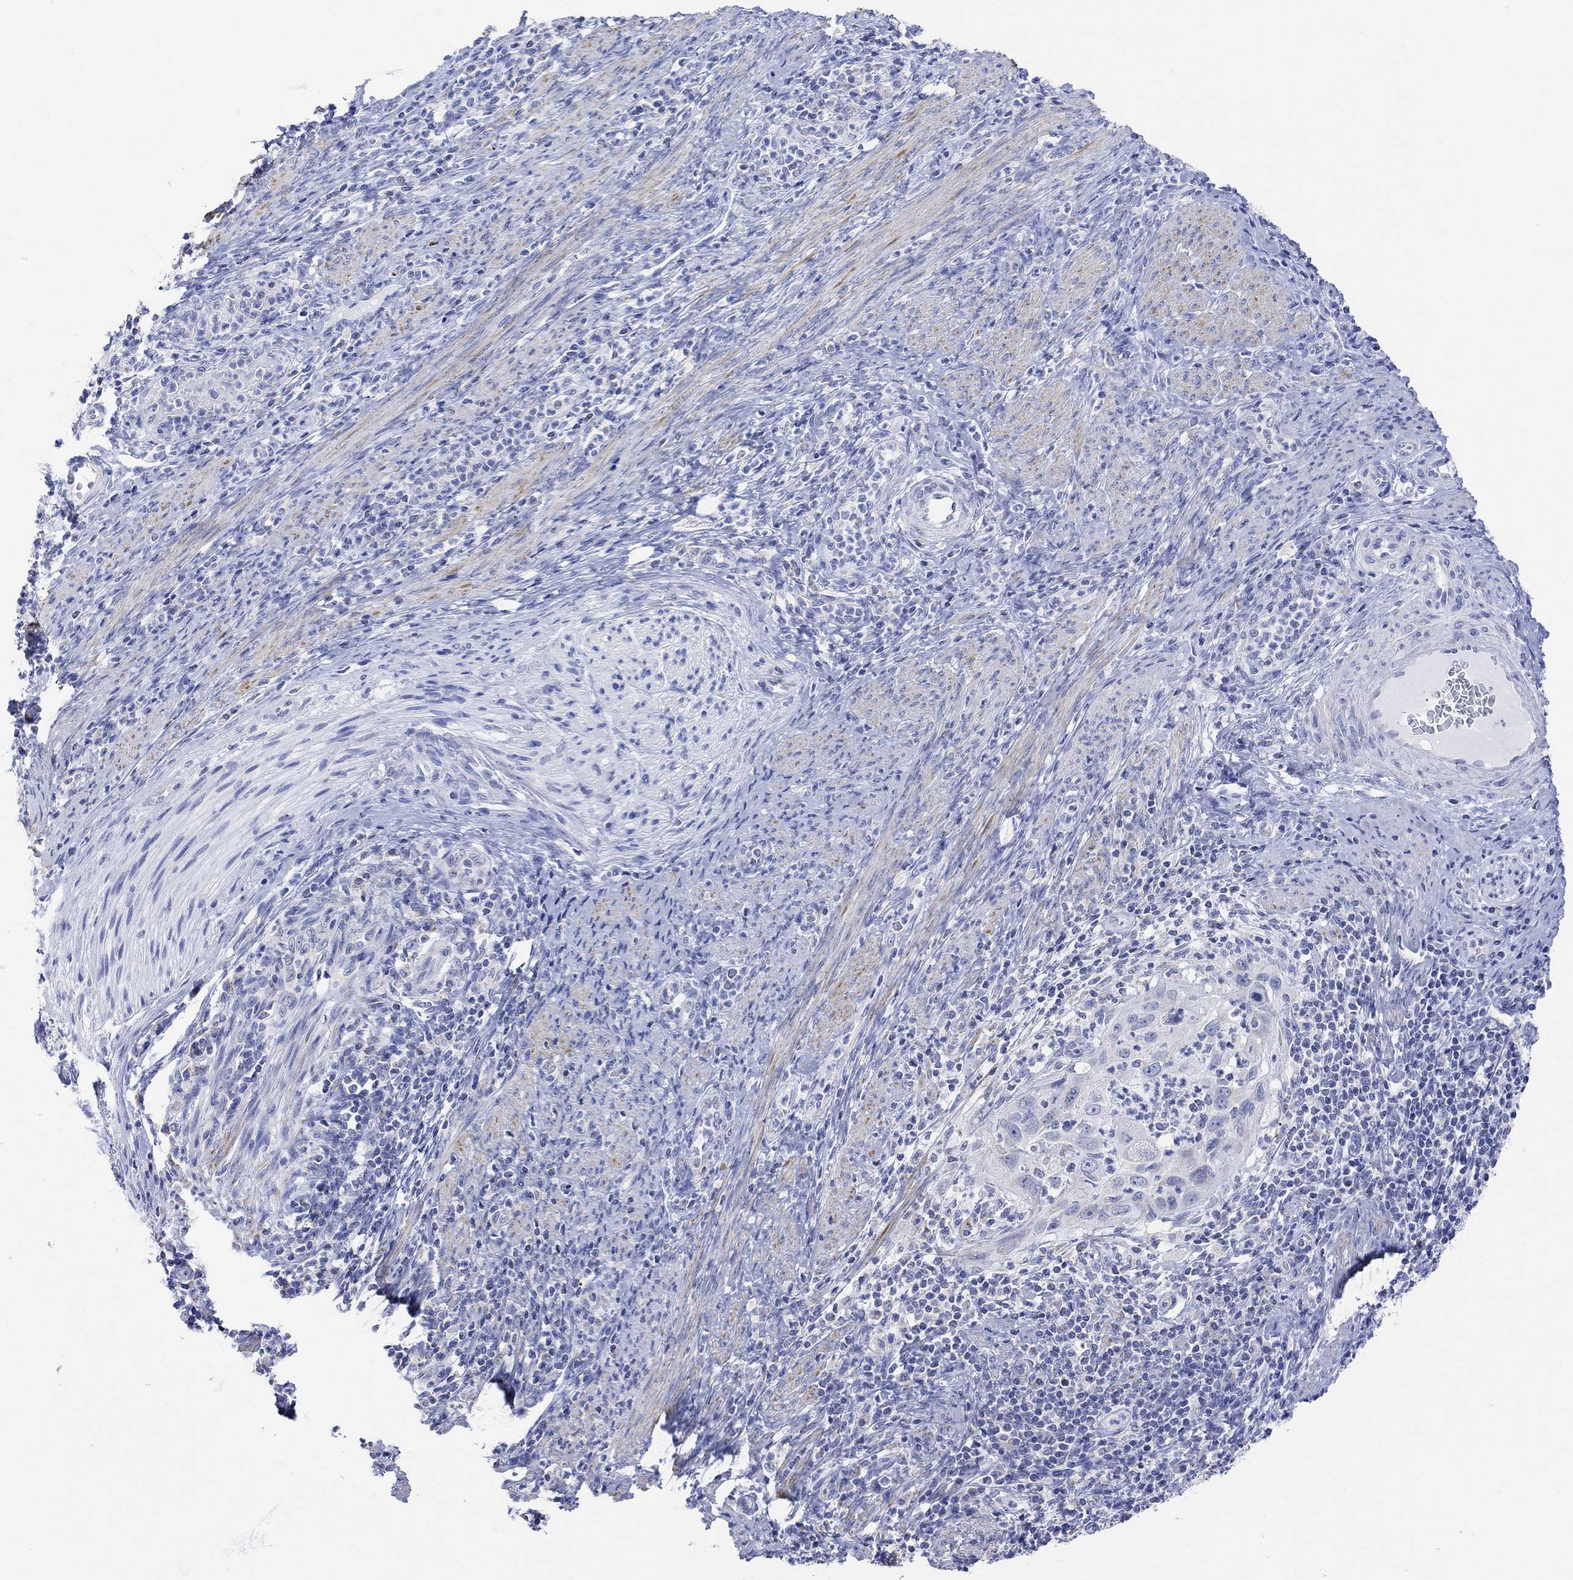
{"staining": {"intensity": "negative", "quantity": "none", "location": "none"}, "tissue": "cervical cancer", "cell_type": "Tumor cells", "image_type": "cancer", "snomed": [{"axis": "morphology", "description": "Squamous cell carcinoma, NOS"}, {"axis": "topography", "description": "Cervix"}], "caption": "A photomicrograph of human cervical cancer (squamous cell carcinoma) is negative for staining in tumor cells.", "gene": "SYT12", "patient": {"sex": "female", "age": 26}}